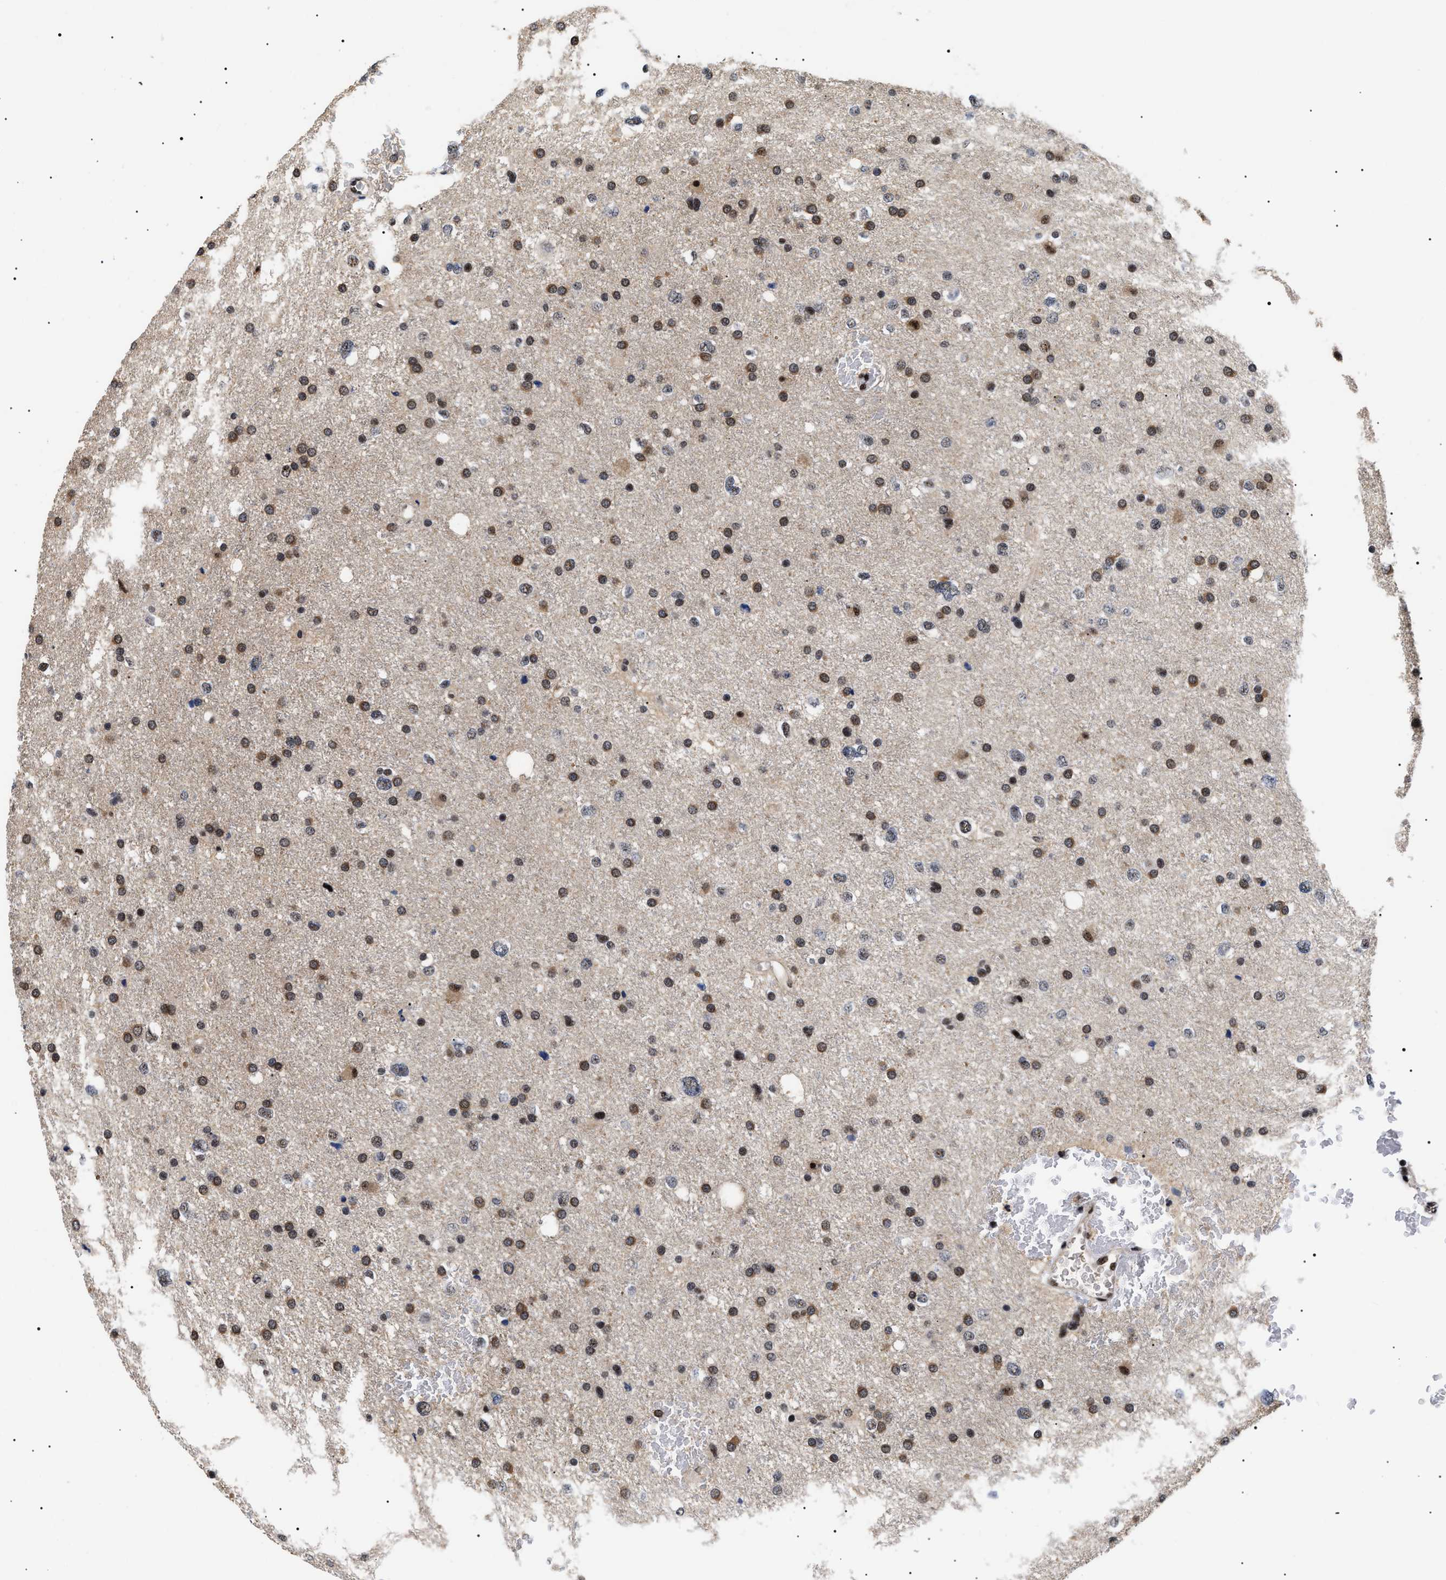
{"staining": {"intensity": "moderate", "quantity": ">75%", "location": "cytoplasmic/membranous,nuclear"}, "tissue": "glioma", "cell_type": "Tumor cells", "image_type": "cancer", "snomed": [{"axis": "morphology", "description": "Glioma, malignant, Low grade"}, {"axis": "topography", "description": "Brain"}], "caption": "Moderate cytoplasmic/membranous and nuclear positivity for a protein is seen in approximately >75% of tumor cells of glioma using immunohistochemistry.", "gene": "CAAP1", "patient": {"sex": "female", "age": 37}}